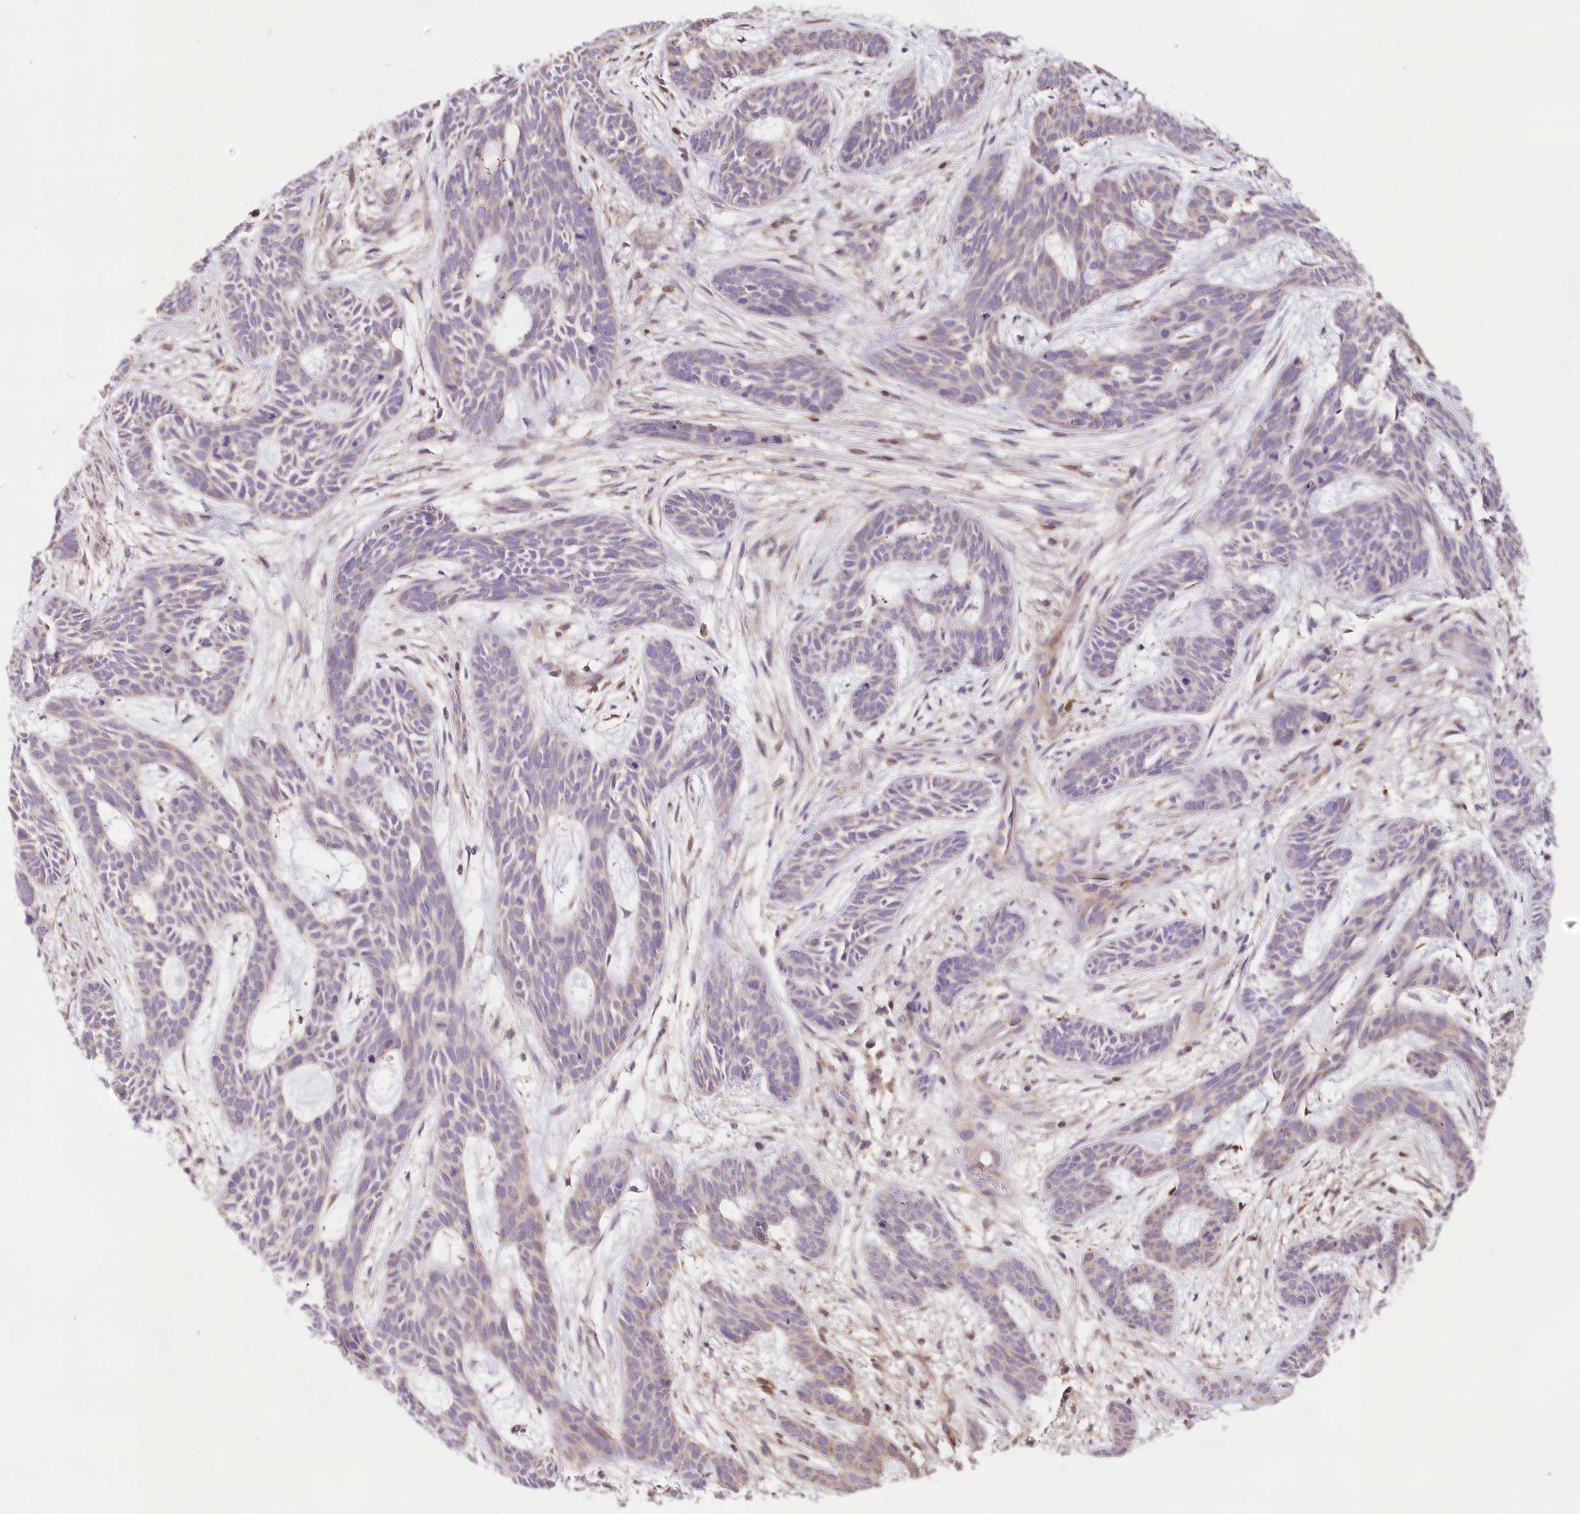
{"staining": {"intensity": "negative", "quantity": "none", "location": "none"}, "tissue": "skin cancer", "cell_type": "Tumor cells", "image_type": "cancer", "snomed": [{"axis": "morphology", "description": "Basal cell carcinoma"}, {"axis": "topography", "description": "Skin"}], "caption": "This histopathology image is of skin basal cell carcinoma stained with IHC to label a protein in brown with the nuclei are counter-stained blue. There is no expression in tumor cells.", "gene": "TASOR2", "patient": {"sex": "male", "age": 89}}